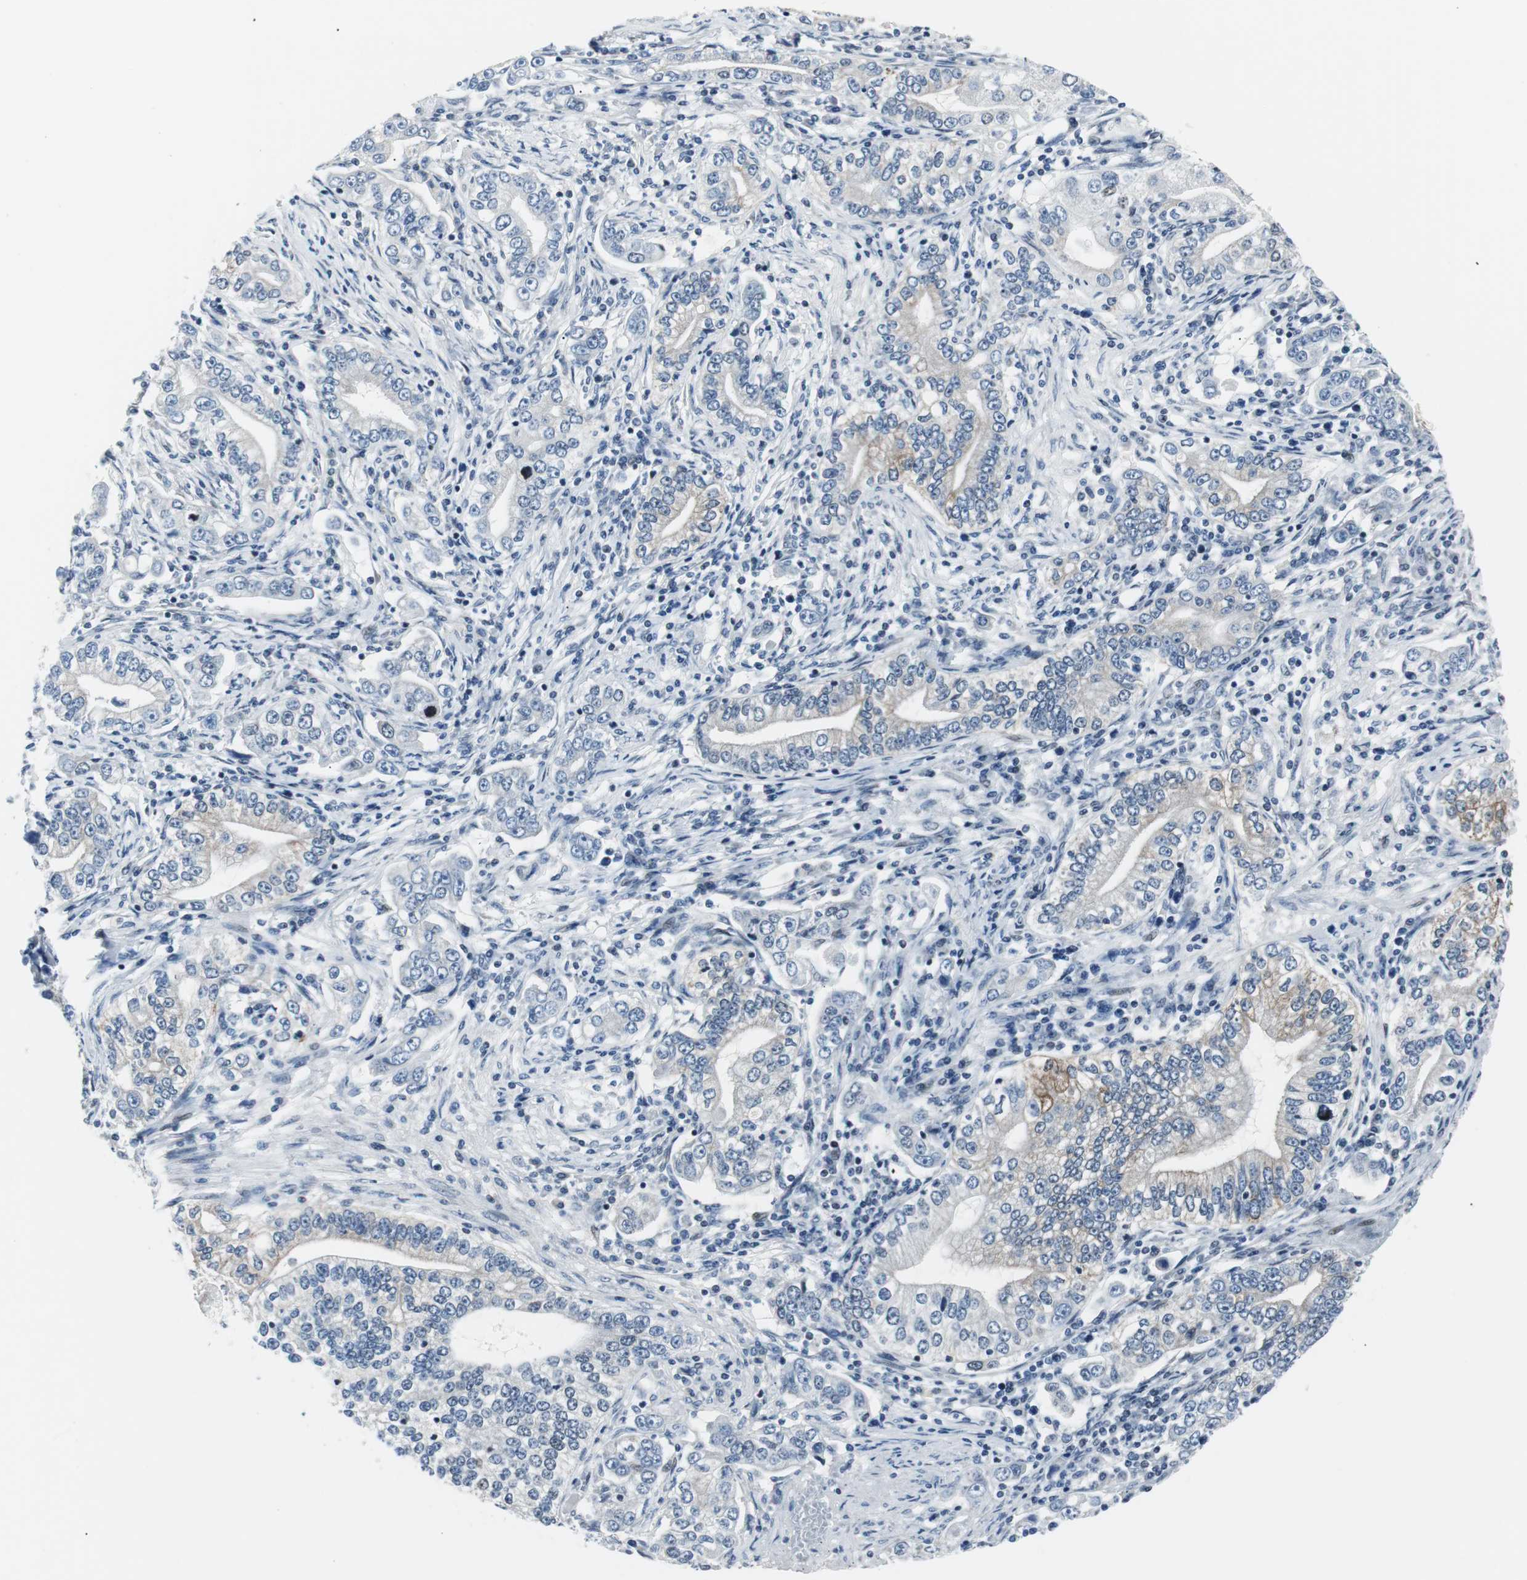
{"staining": {"intensity": "weak", "quantity": "<25%", "location": "cytoplasmic/membranous,nuclear"}, "tissue": "stomach cancer", "cell_type": "Tumor cells", "image_type": "cancer", "snomed": [{"axis": "morphology", "description": "Adenocarcinoma, NOS"}, {"axis": "topography", "description": "Stomach, lower"}], "caption": "DAB (3,3'-diaminobenzidine) immunohistochemical staining of human stomach cancer displays no significant expression in tumor cells. (Brightfield microscopy of DAB (3,3'-diaminobenzidine) IHC at high magnification).", "gene": "MTA1", "patient": {"sex": "female", "age": 72}}